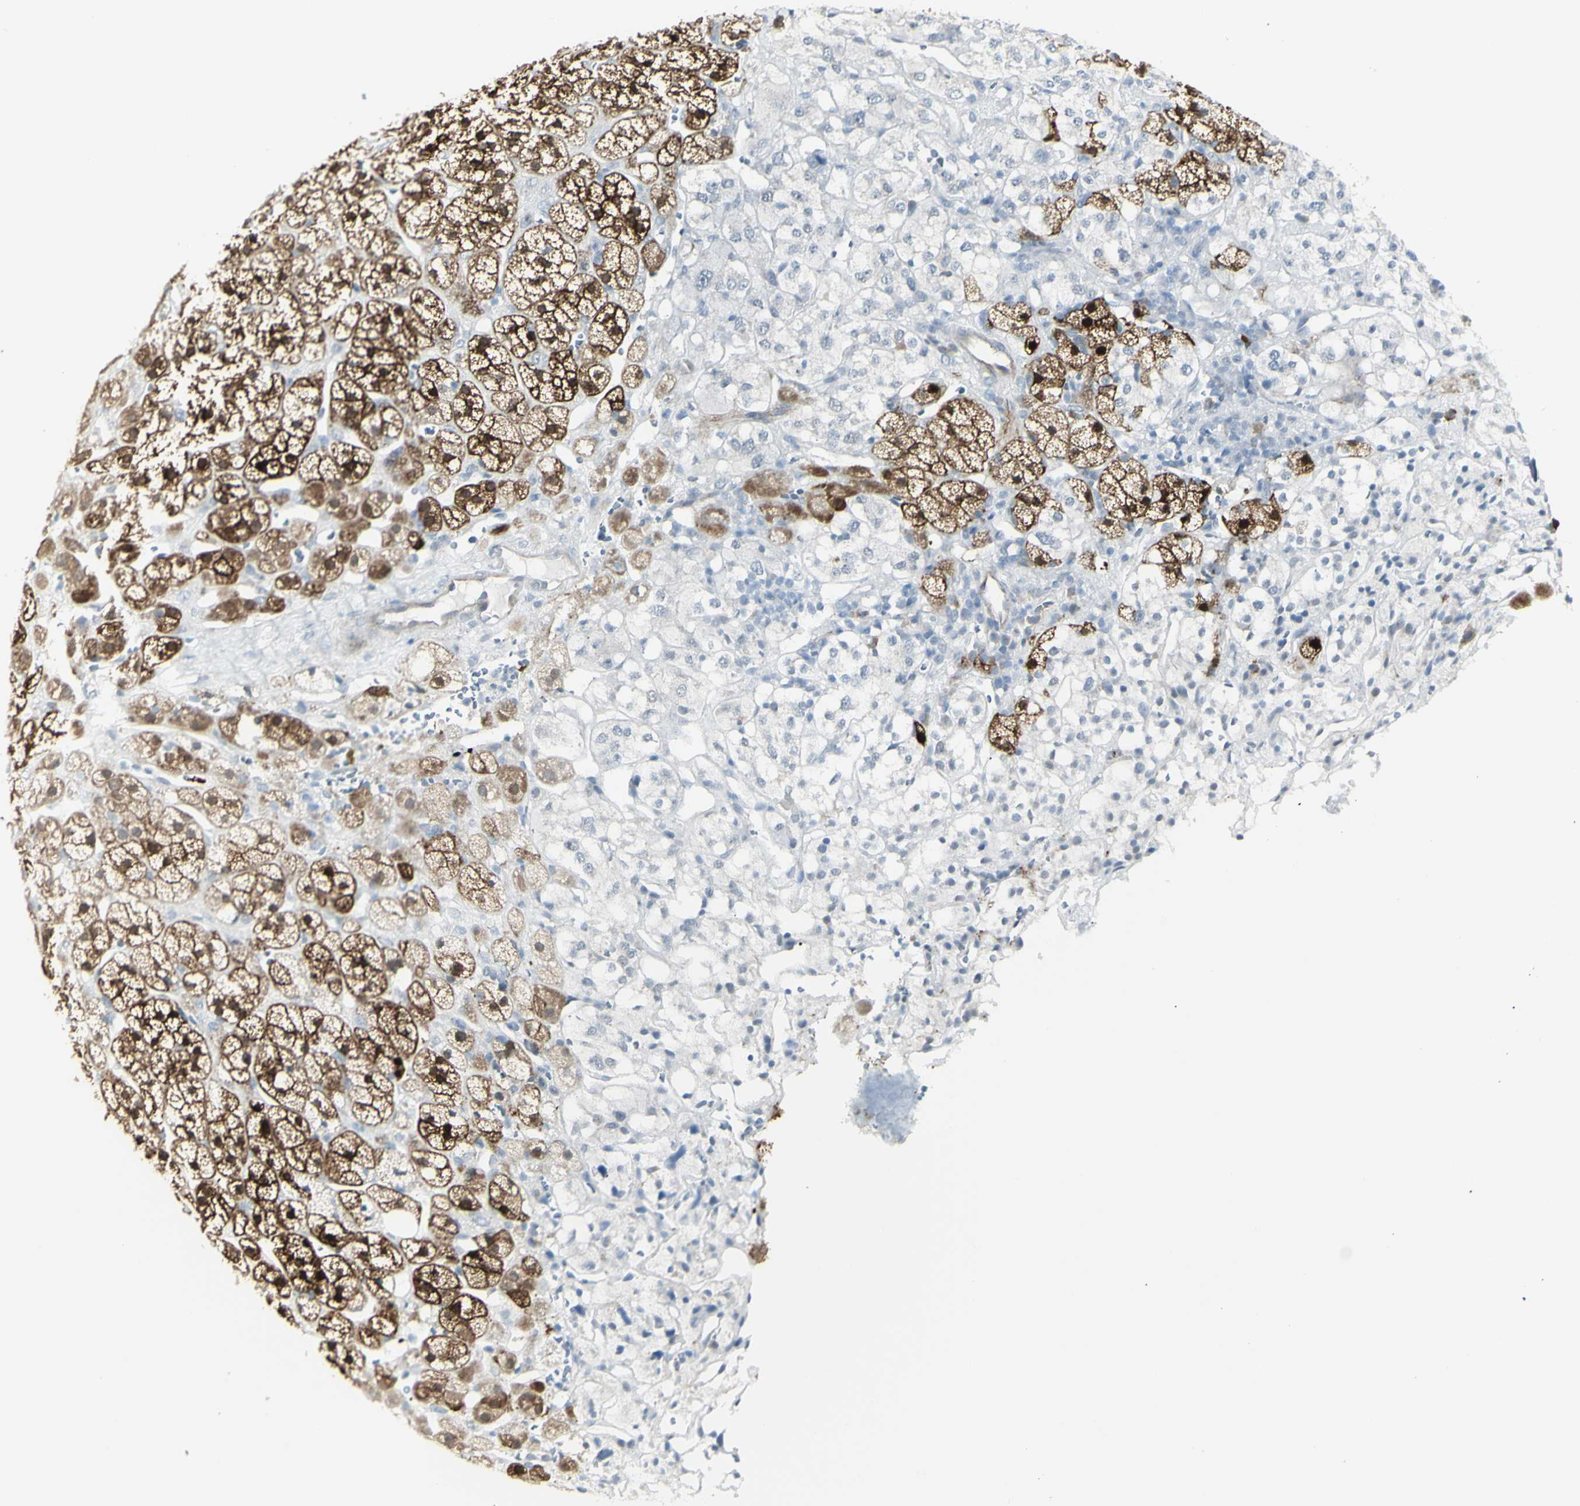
{"staining": {"intensity": "strong", "quantity": "<25%", "location": "cytoplasmic/membranous,nuclear"}, "tissue": "adrenal gland", "cell_type": "Glandular cells", "image_type": "normal", "snomed": [{"axis": "morphology", "description": "Normal tissue, NOS"}, {"axis": "topography", "description": "Adrenal gland"}], "caption": "Adrenal gland was stained to show a protein in brown. There is medium levels of strong cytoplasmic/membranous,nuclear positivity in approximately <25% of glandular cells. The staining was performed using DAB (3,3'-diaminobenzidine) to visualize the protein expression in brown, while the nuclei were stained in blue with hematoxylin (Magnification: 20x).", "gene": "NDST4", "patient": {"sex": "male", "age": 56}}